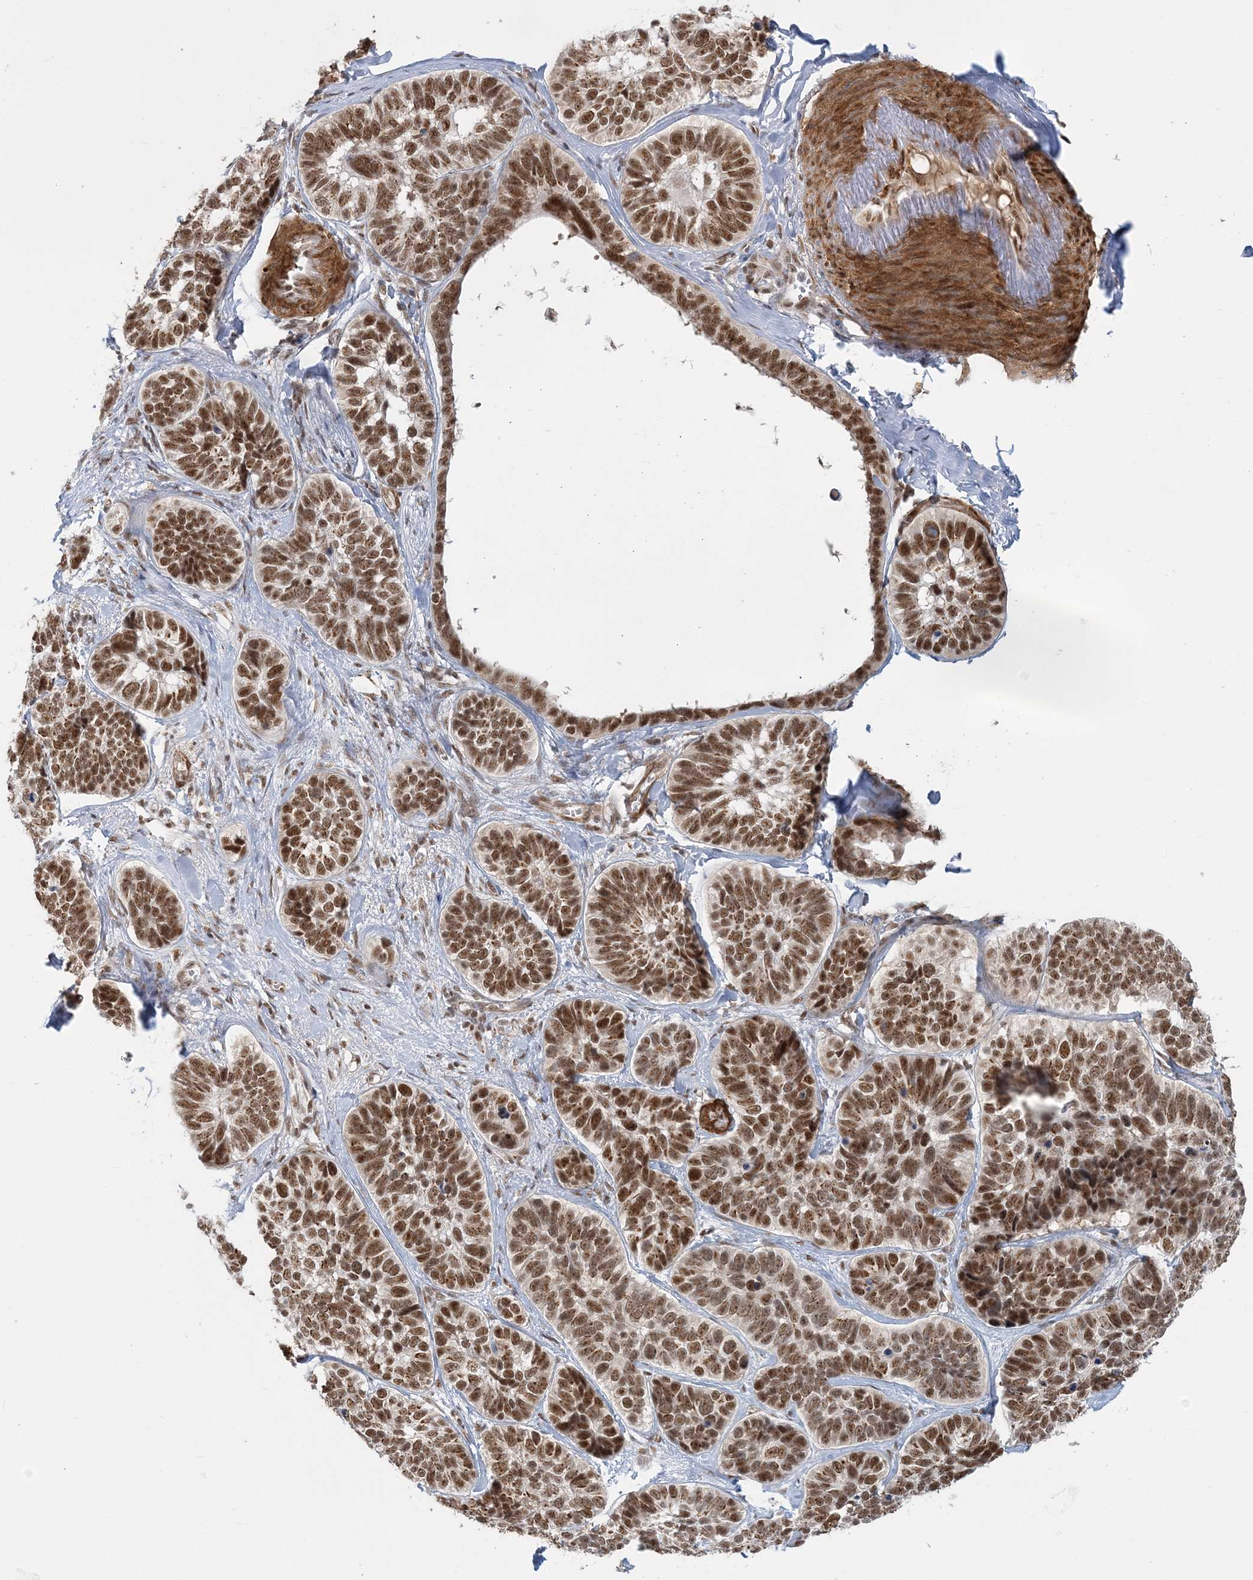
{"staining": {"intensity": "moderate", "quantity": ">75%", "location": "nuclear"}, "tissue": "skin cancer", "cell_type": "Tumor cells", "image_type": "cancer", "snomed": [{"axis": "morphology", "description": "Basal cell carcinoma"}, {"axis": "topography", "description": "Skin"}], "caption": "IHC photomicrograph of human skin cancer stained for a protein (brown), which shows medium levels of moderate nuclear expression in approximately >75% of tumor cells.", "gene": "PLRG1", "patient": {"sex": "male", "age": 62}}